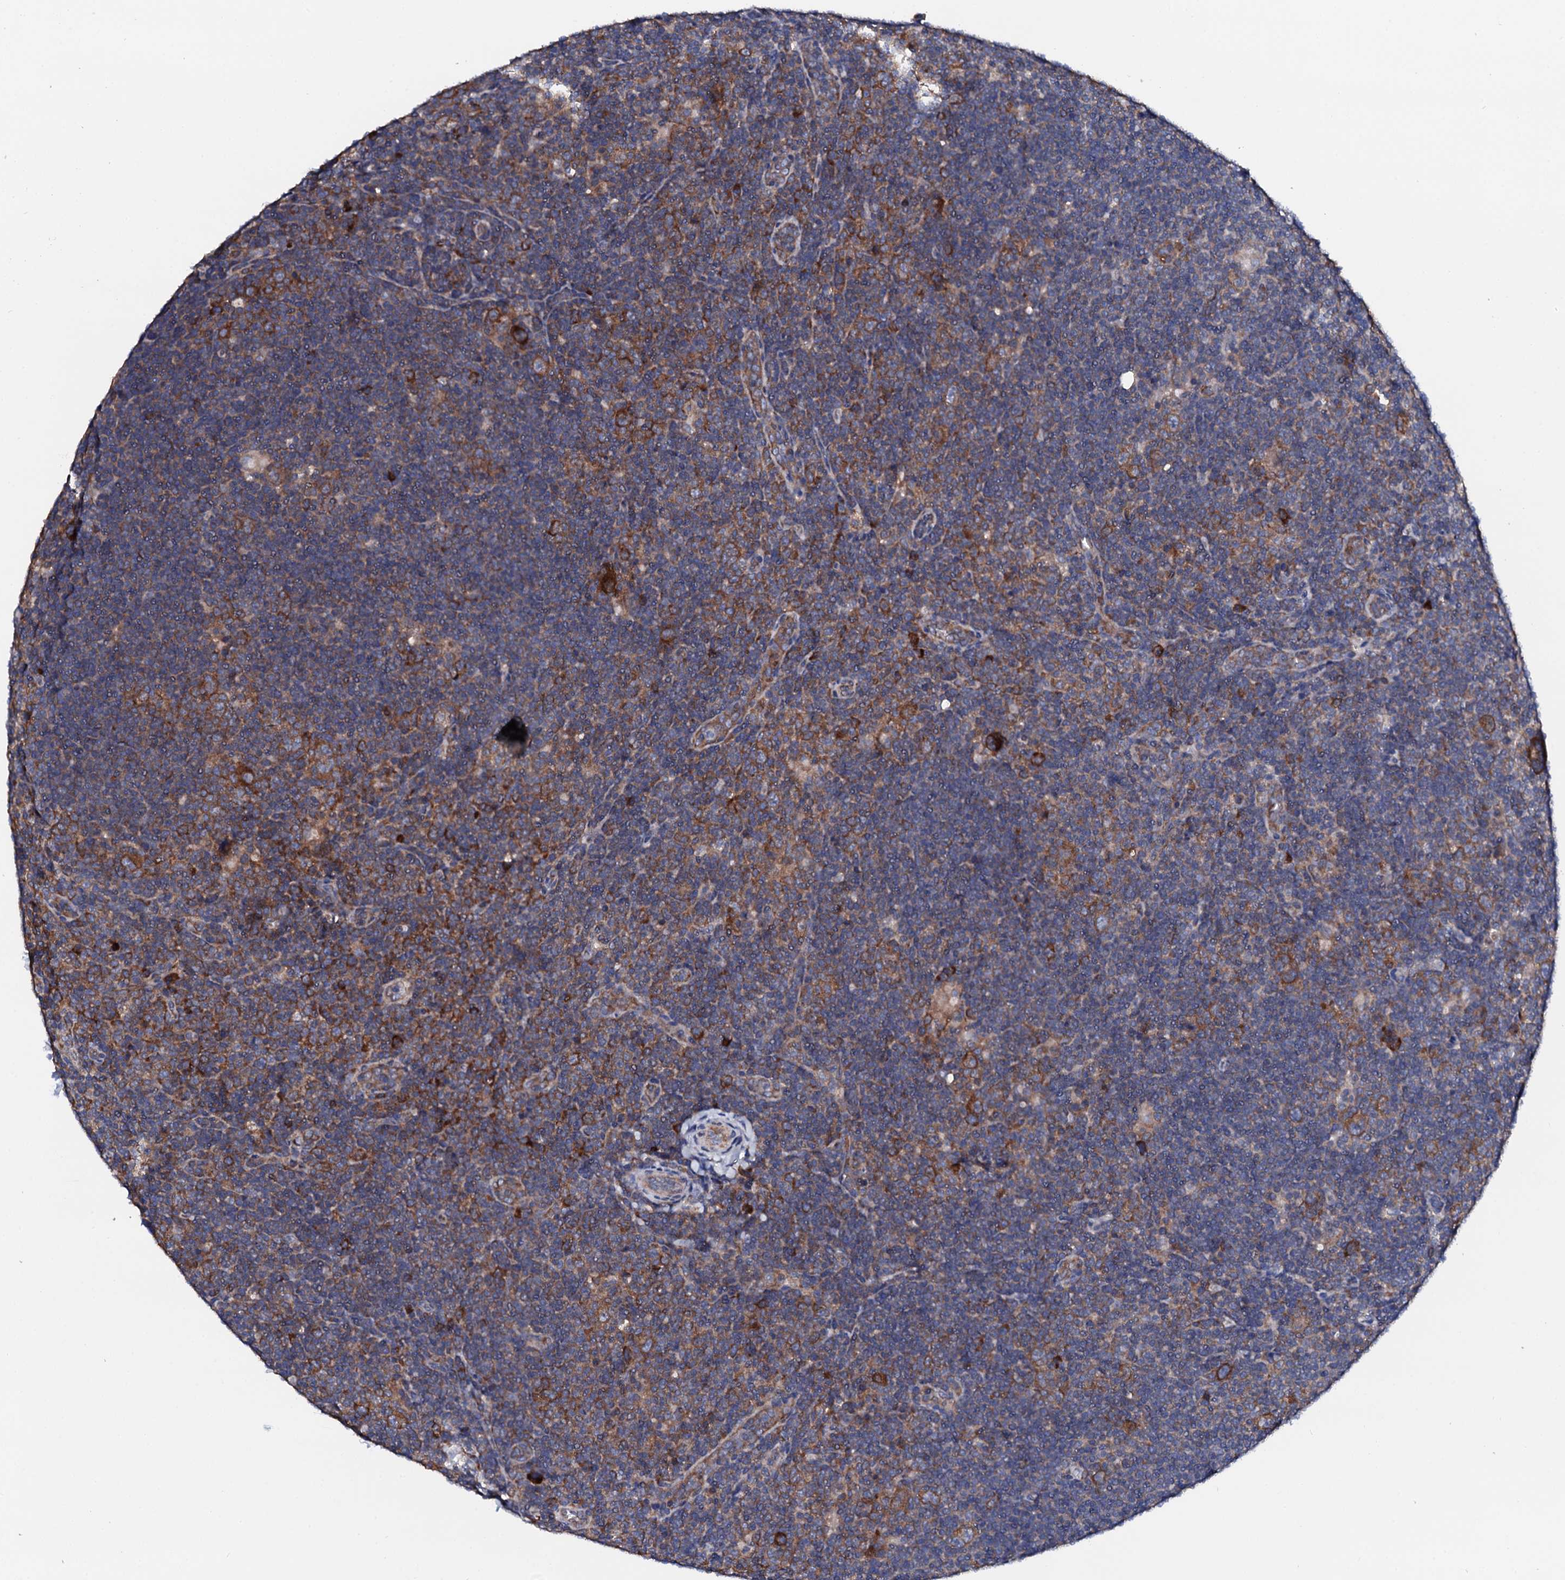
{"staining": {"intensity": "strong", "quantity": ">75%", "location": "cytoplasmic/membranous"}, "tissue": "lymphoma", "cell_type": "Tumor cells", "image_type": "cancer", "snomed": [{"axis": "morphology", "description": "Hodgkin's disease, NOS"}, {"axis": "topography", "description": "Lymph node"}], "caption": "High-power microscopy captured an immunohistochemistry (IHC) photomicrograph of Hodgkin's disease, revealing strong cytoplasmic/membranous staining in about >75% of tumor cells.", "gene": "NUP58", "patient": {"sex": "female", "age": 57}}